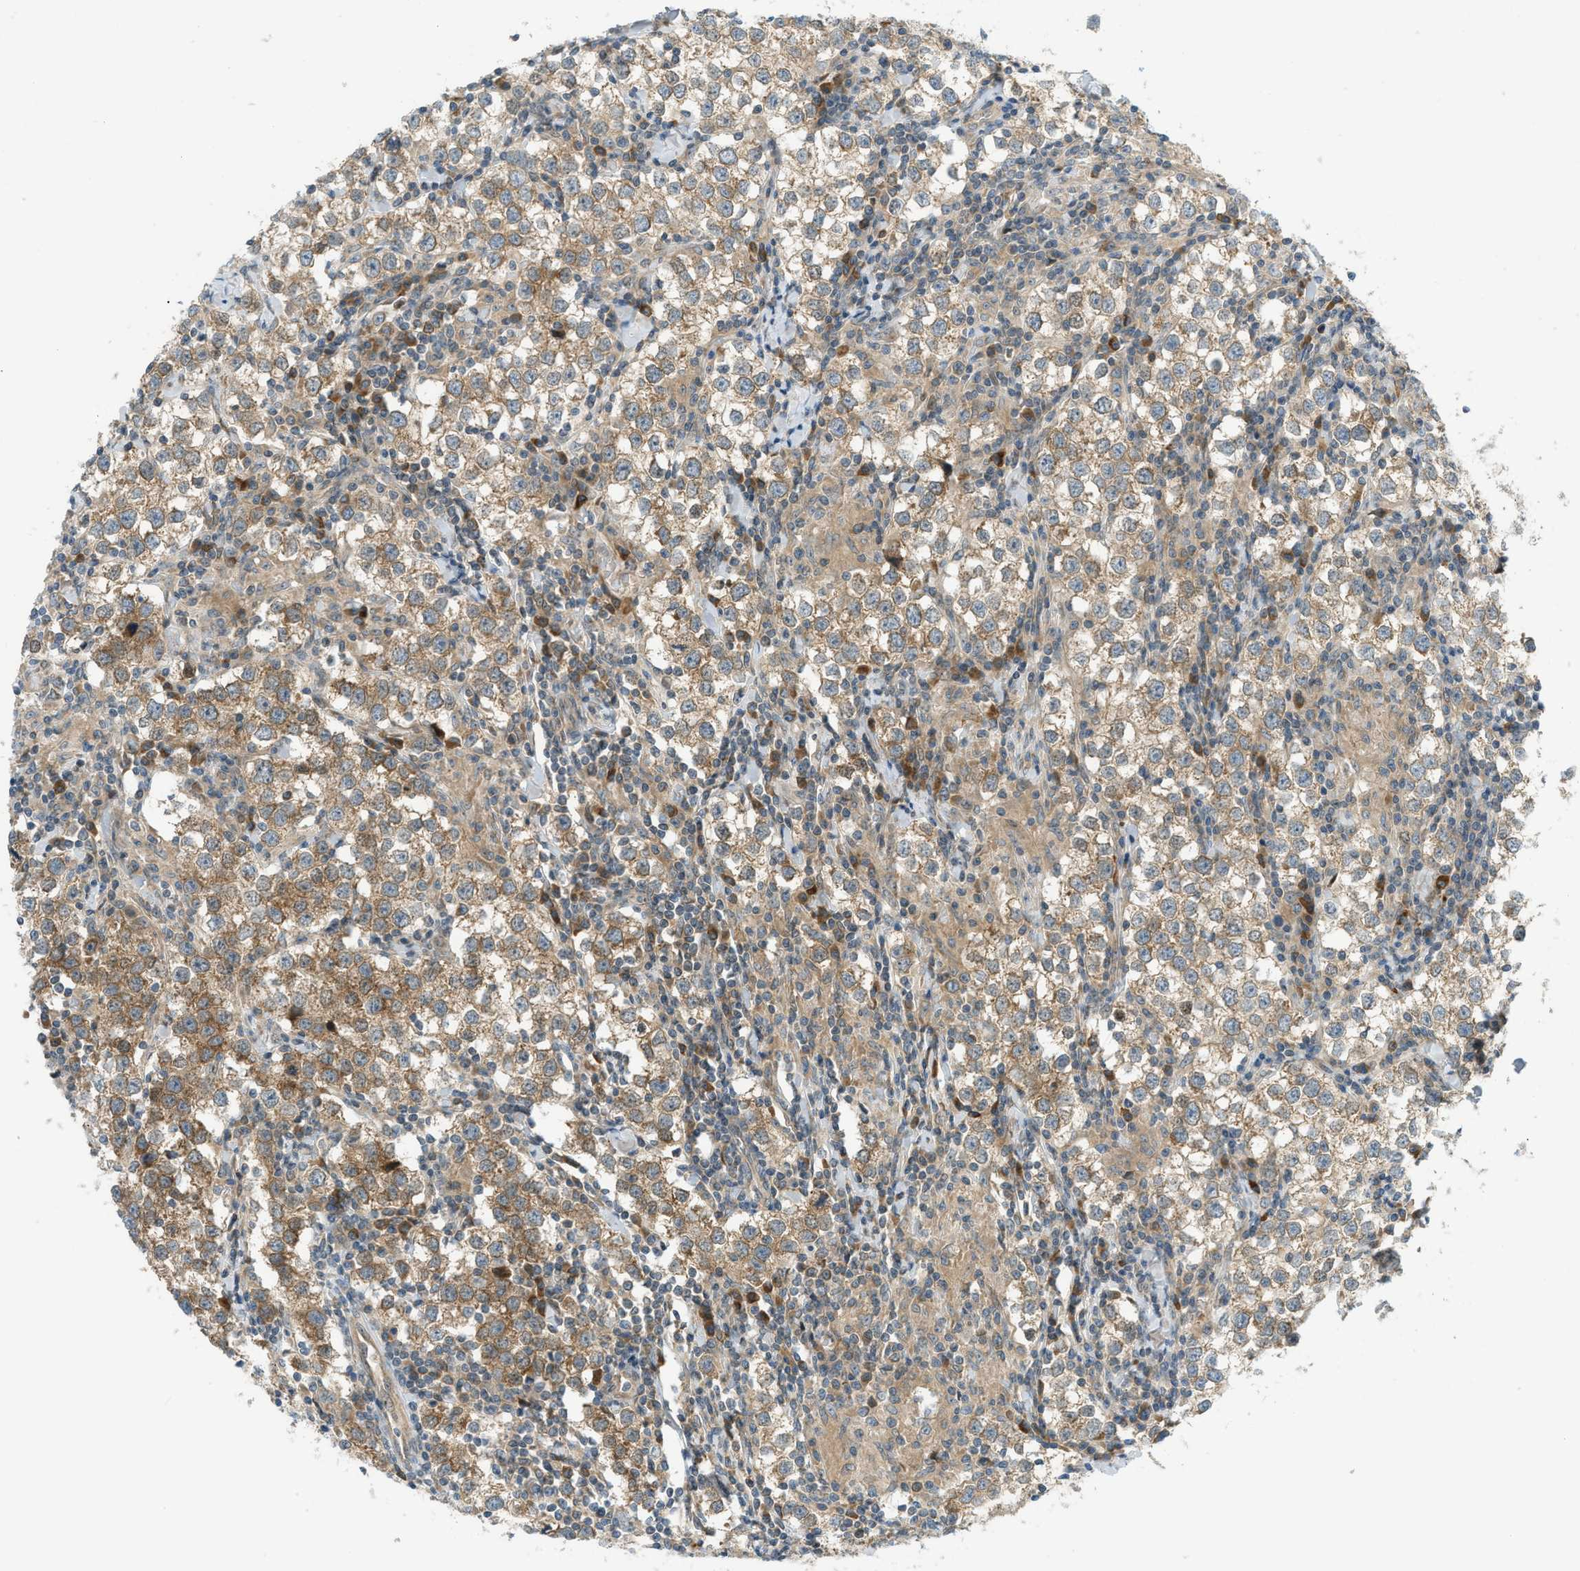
{"staining": {"intensity": "moderate", "quantity": ">75%", "location": "cytoplasmic/membranous"}, "tissue": "testis cancer", "cell_type": "Tumor cells", "image_type": "cancer", "snomed": [{"axis": "morphology", "description": "Seminoma, NOS"}, {"axis": "morphology", "description": "Carcinoma, Embryonal, NOS"}, {"axis": "topography", "description": "Testis"}], "caption": "Tumor cells display moderate cytoplasmic/membranous staining in about >75% of cells in testis embryonal carcinoma.", "gene": "DYRK1A", "patient": {"sex": "male", "age": 36}}